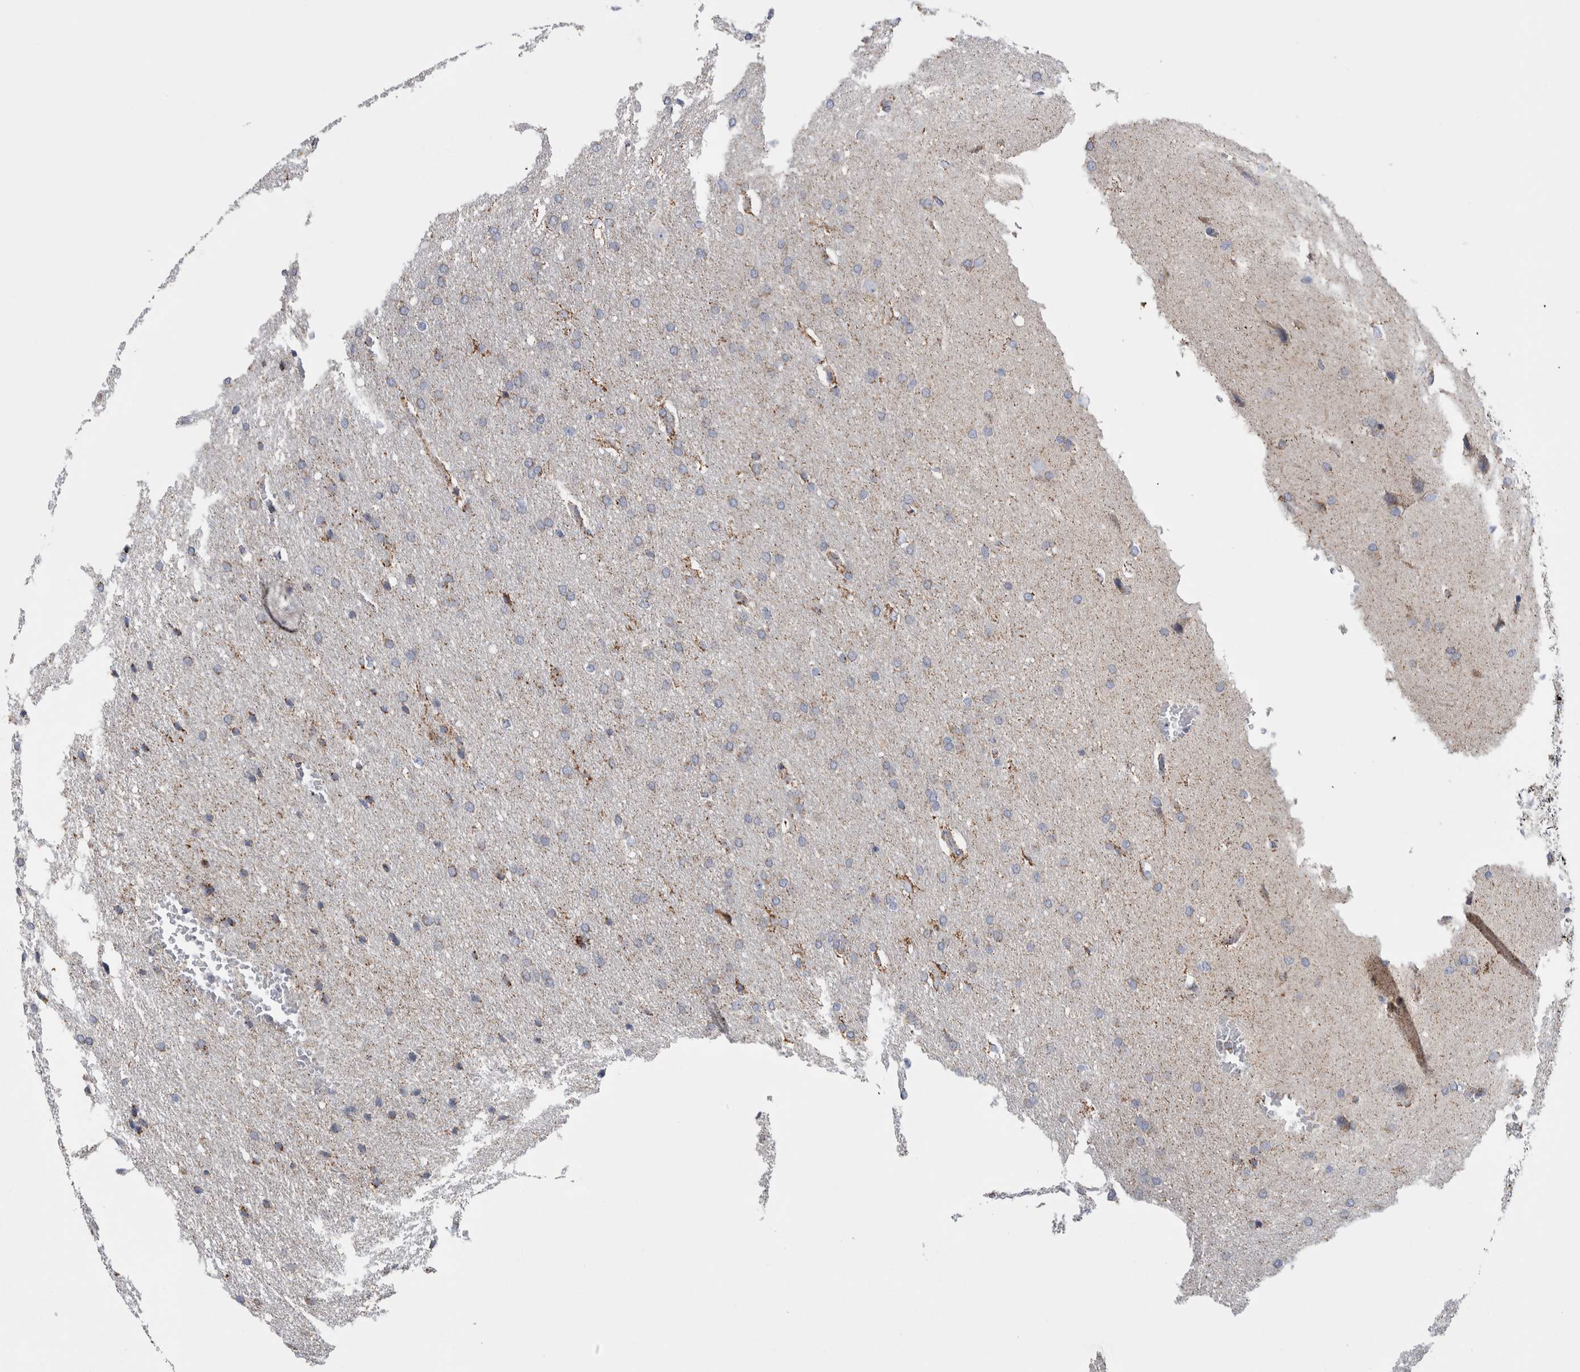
{"staining": {"intensity": "weak", "quantity": "<25%", "location": "cytoplasmic/membranous"}, "tissue": "glioma", "cell_type": "Tumor cells", "image_type": "cancer", "snomed": [{"axis": "morphology", "description": "Glioma, malignant, Low grade"}, {"axis": "topography", "description": "Brain"}], "caption": "Human malignant low-grade glioma stained for a protein using immunohistochemistry (IHC) exhibits no positivity in tumor cells.", "gene": "ETFA", "patient": {"sex": "female", "age": 37}}